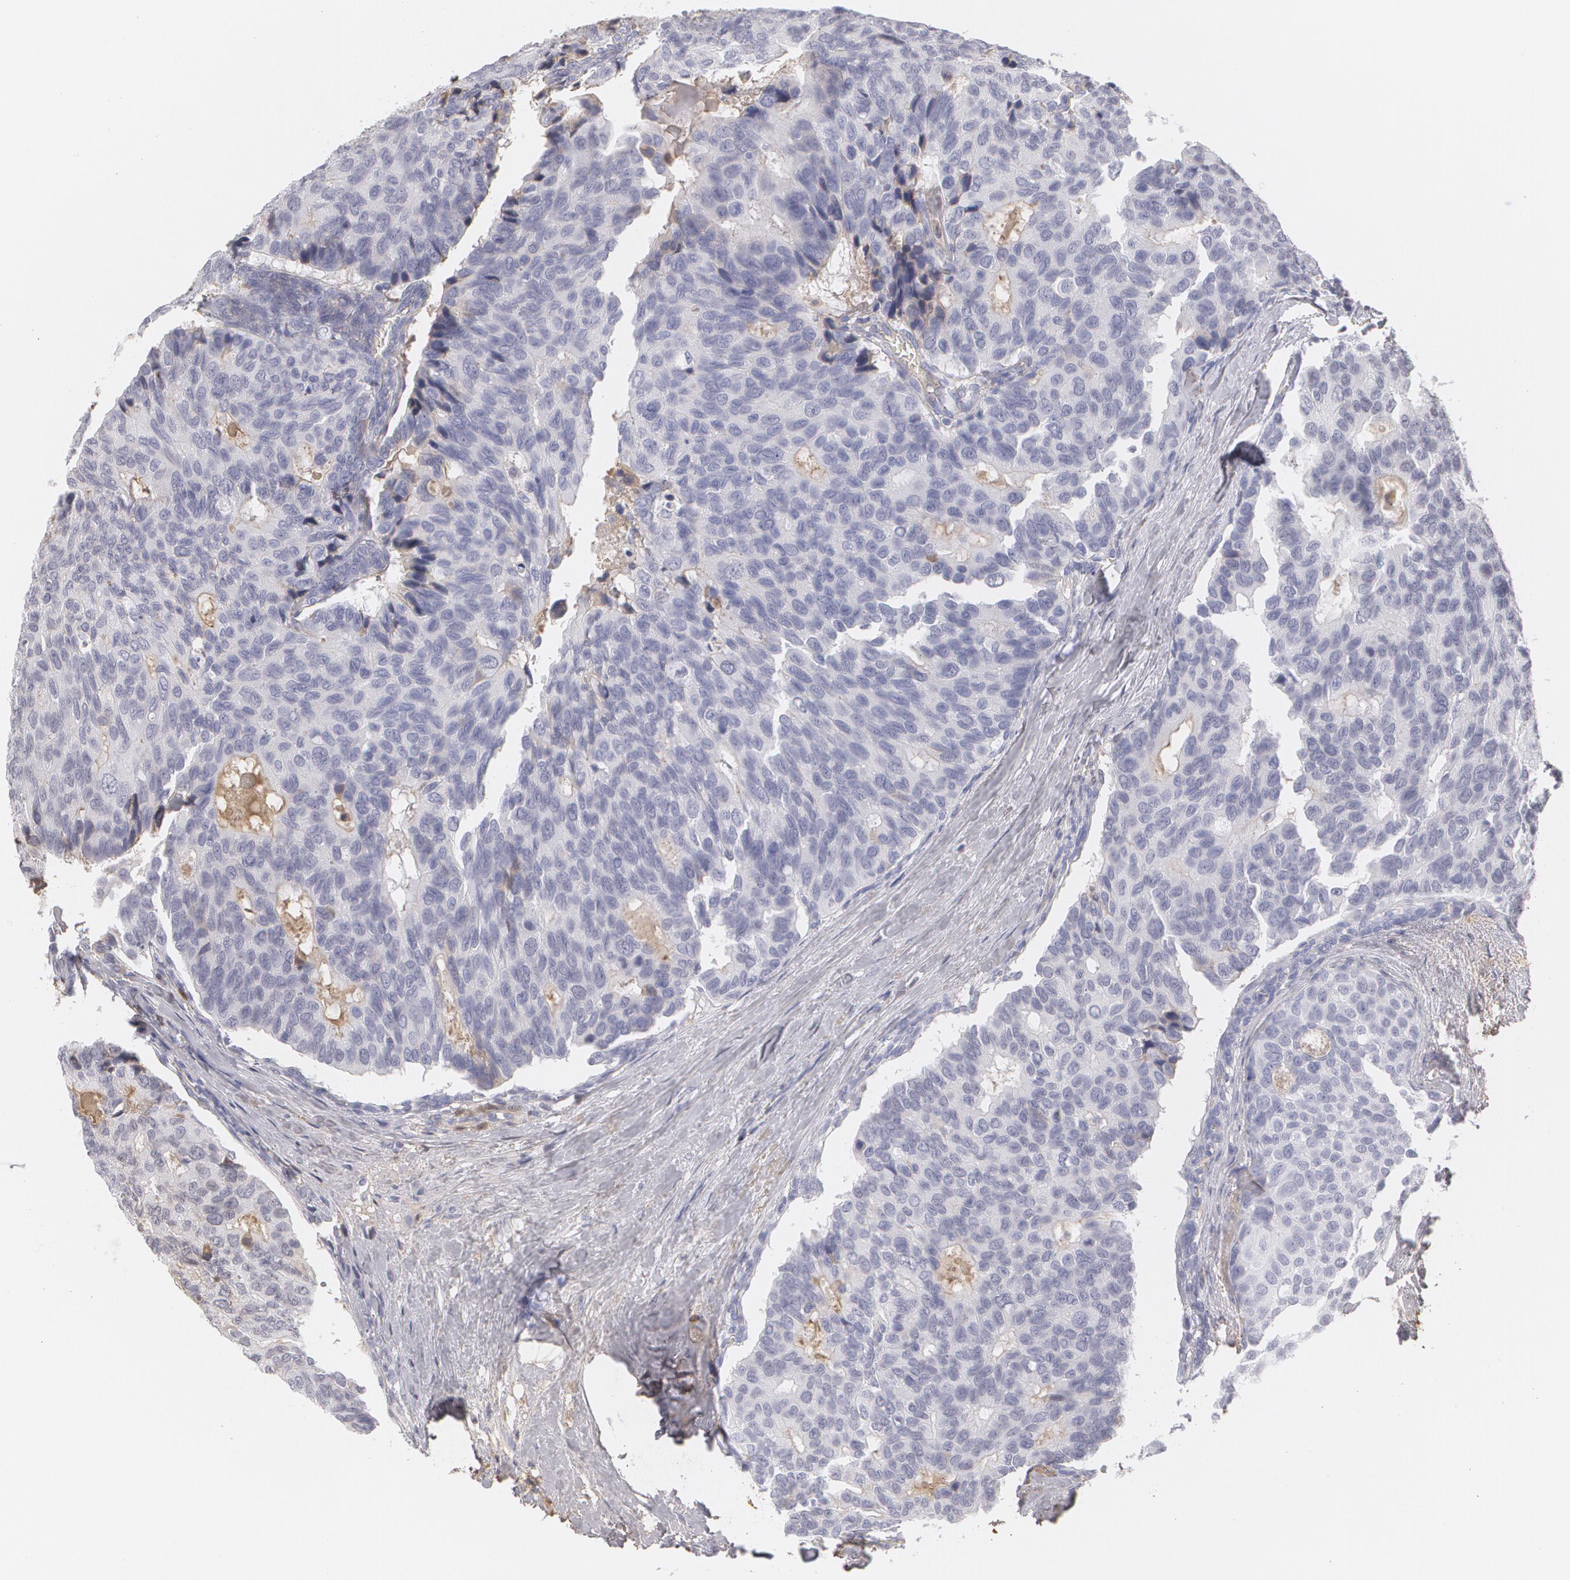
{"staining": {"intensity": "negative", "quantity": "none", "location": "none"}, "tissue": "breast cancer", "cell_type": "Tumor cells", "image_type": "cancer", "snomed": [{"axis": "morphology", "description": "Duct carcinoma"}, {"axis": "topography", "description": "Breast"}], "caption": "A high-resolution image shows immunohistochemistry staining of breast cancer, which reveals no significant staining in tumor cells.", "gene": "SERPINA1", "patient": {"sex": "female", "age": 69}}